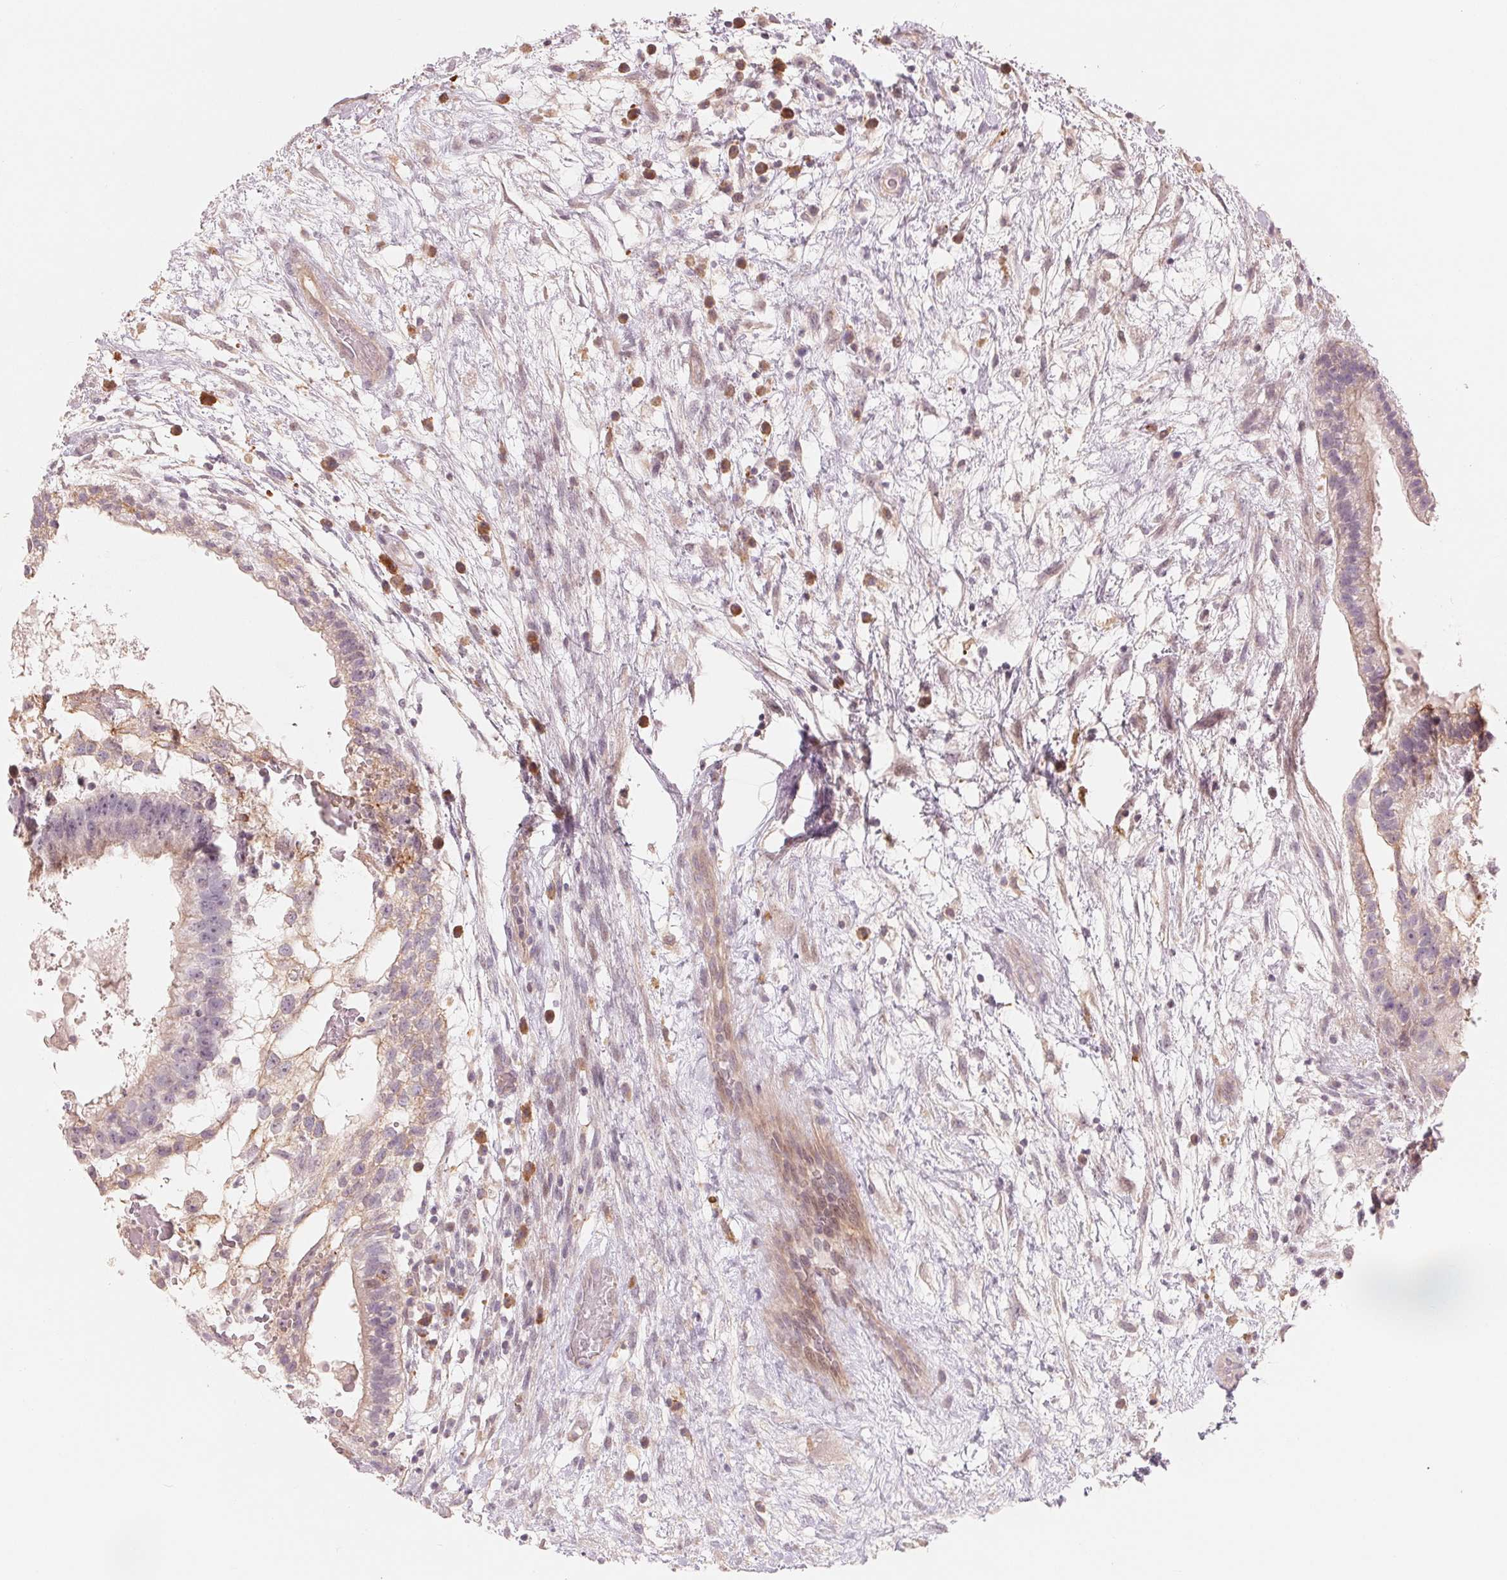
{"staining": {"intensity": "weak", "quantity": "<25%", "location": "cytoplasmic/membranous"}, "tissue": "testis cancer", "cell_type": "Tumor cells", "image_type": "cancer", "snomed": [{"axis": "morphology", "description": "Normal tissue, NOS"}, {"axis": "morphology", "description": "Carcinoma, Embryonal, NOS"}, {"axis": "topography", "description": "Testis"}], "caption": "High magnification brightfield microscopy of testis embryonal carcinoma stained with DAB (brown) and counterstained with hematoxylin (blue): tumor cells show no significant positivity.", "gene": "DENND2C", "patient": {"sex": "male", "age": 32}}